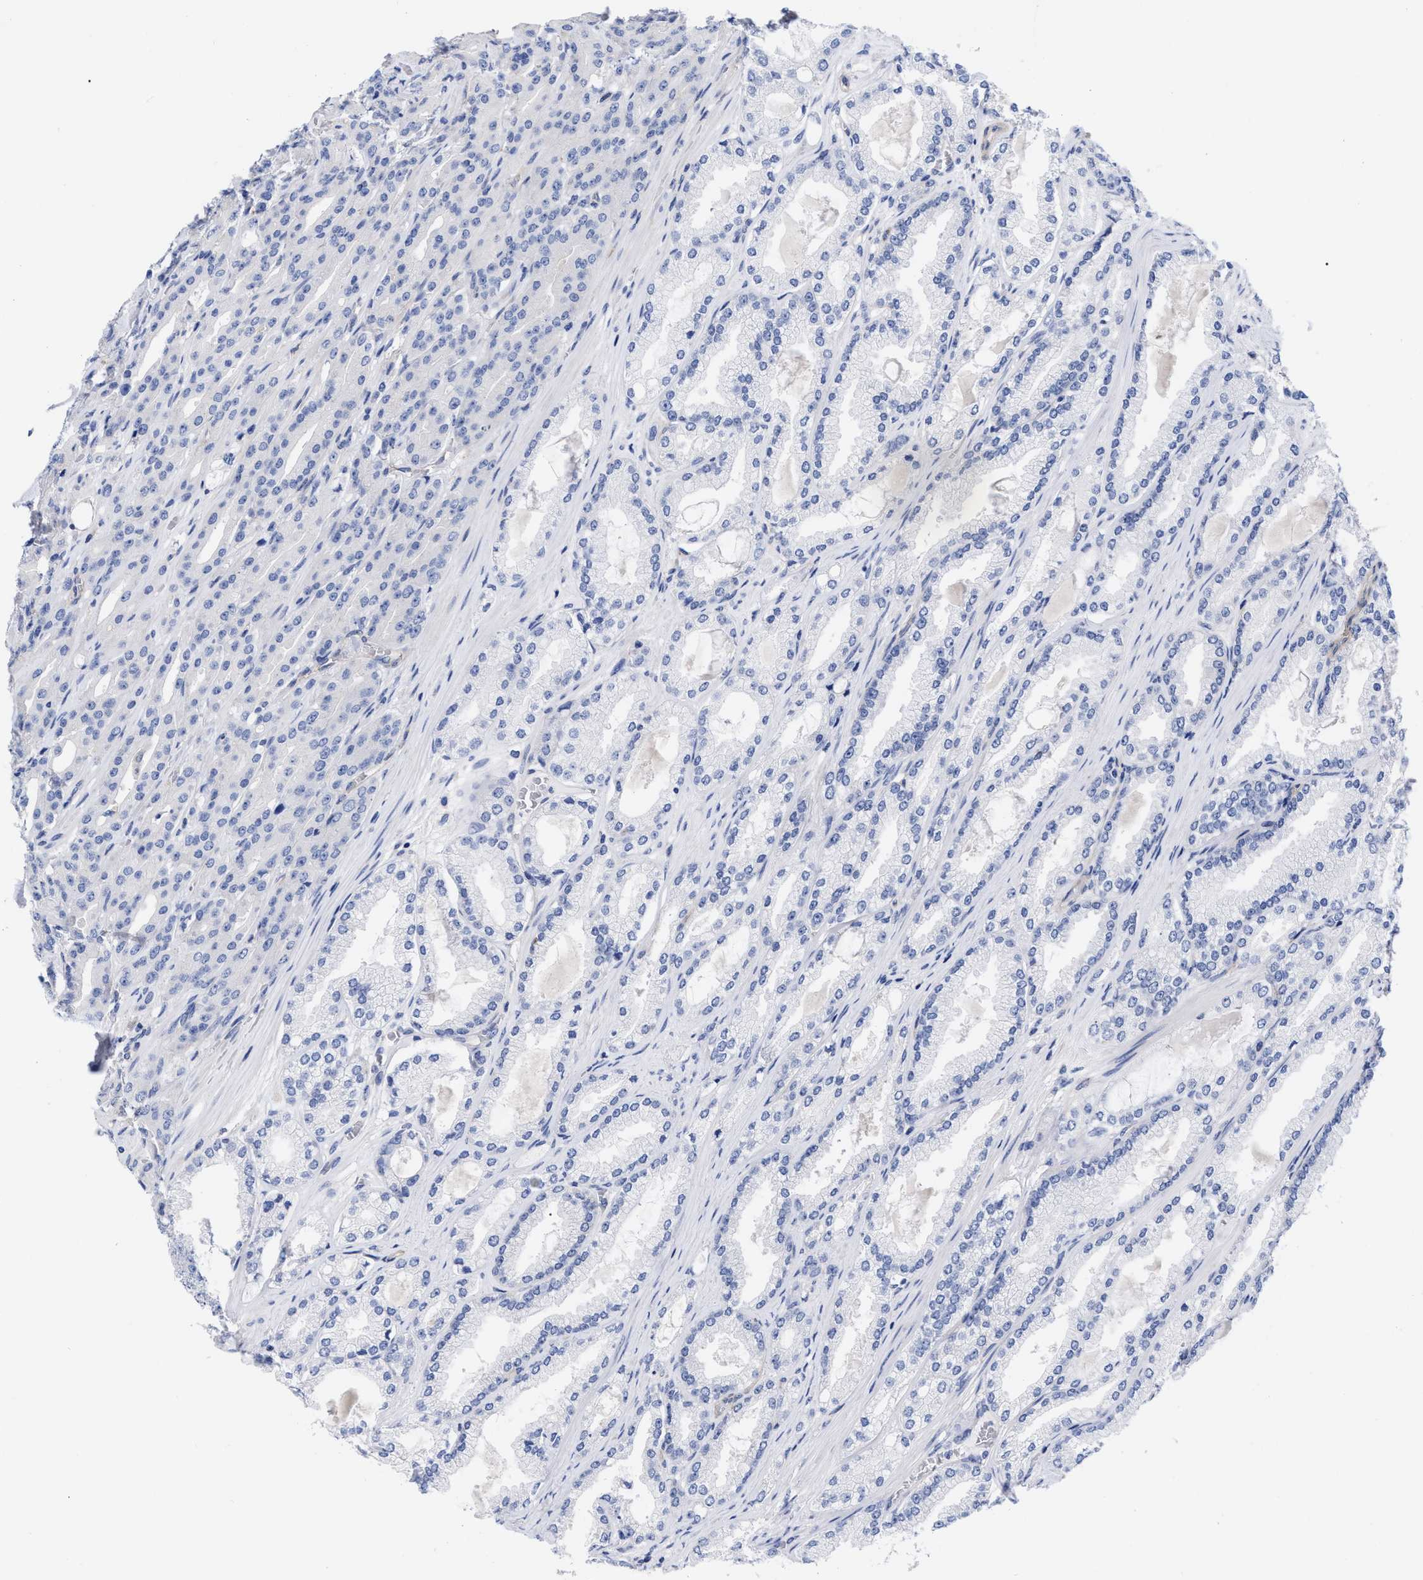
{"staining": {"intensity": "negative", "quantity": "none", "location": "none"}, "tissue": "prostate cancer", "cell_type": "Tumor cells", "image_type": "cancer", "snomed": [{"axis": "morphology", "description": "Adenocarcinoma, High grade"}, {"axis": "topography", "description": "Prostate"}], "caption": "A micrograph of human prostate high-grade adenocarcinoma is negative for staining in tumor cells.", "gene": "IRAG2", "patient": {"sex": "male", "age": 71}}